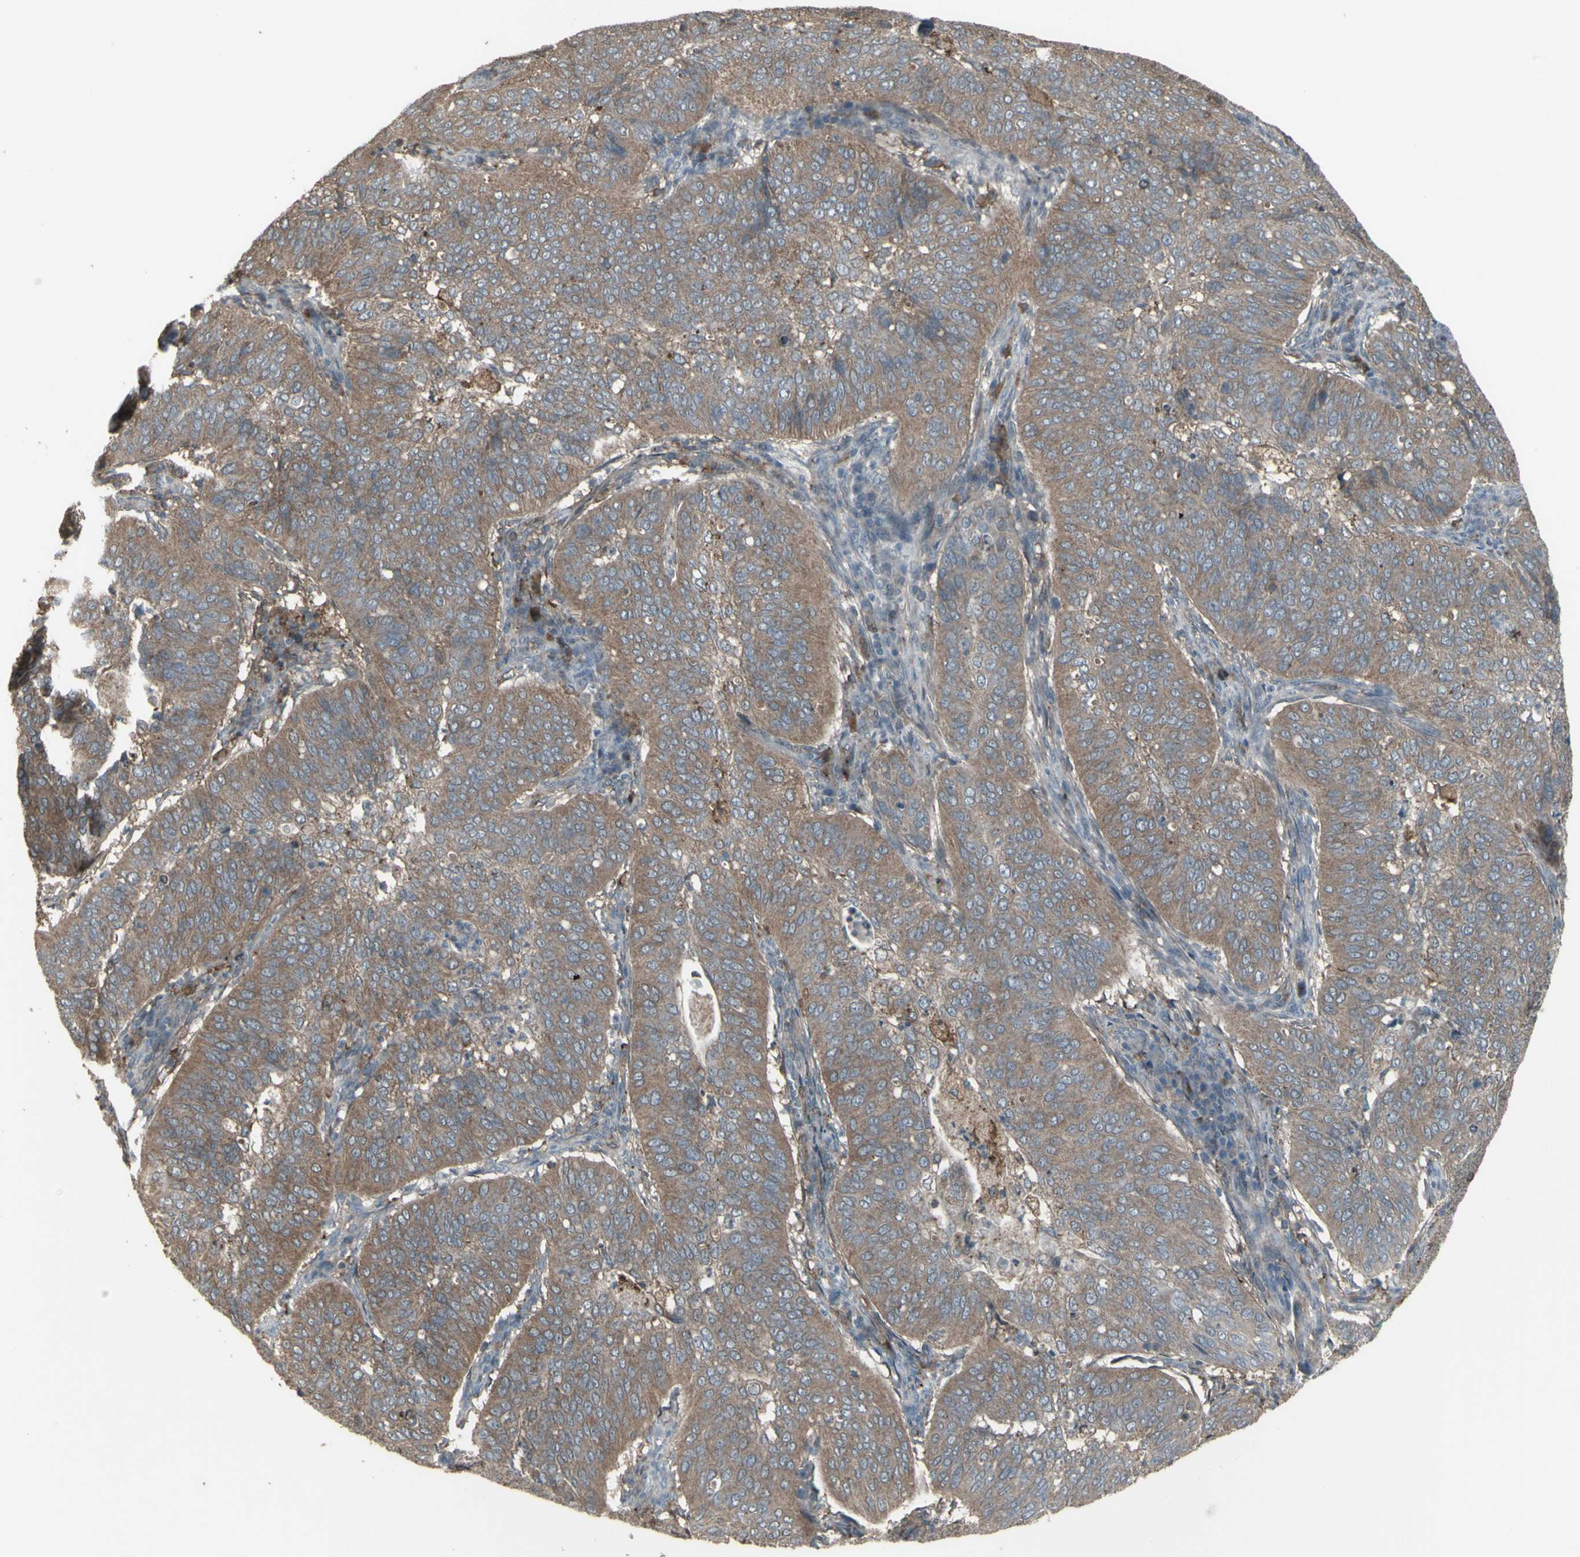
{"staining": {"intensity": "moderate", "quantity": ">75%", "location": "cytoplasmic/membranous"}, "tissue": "cervical cancer", "cell_type": "Tumor cells", "image_type": "cancer", "snomed": [{"axis": "morphology", "description": "Normal tissue, NOS"}, {"axis": "morphology", "description": "Squamous cell carcinoma, NOS"}, {"axis": "topography", "description": "Cervix"}], "caption": "This is an image of immunohistochemistry staining of cervical cancer (squamous cell carcinoma), which shows moderate positivity in the cytoplasmic/membranous of tumor cells.", "gene": "SMO", "patient": {"sex": "female", "age": 39}}